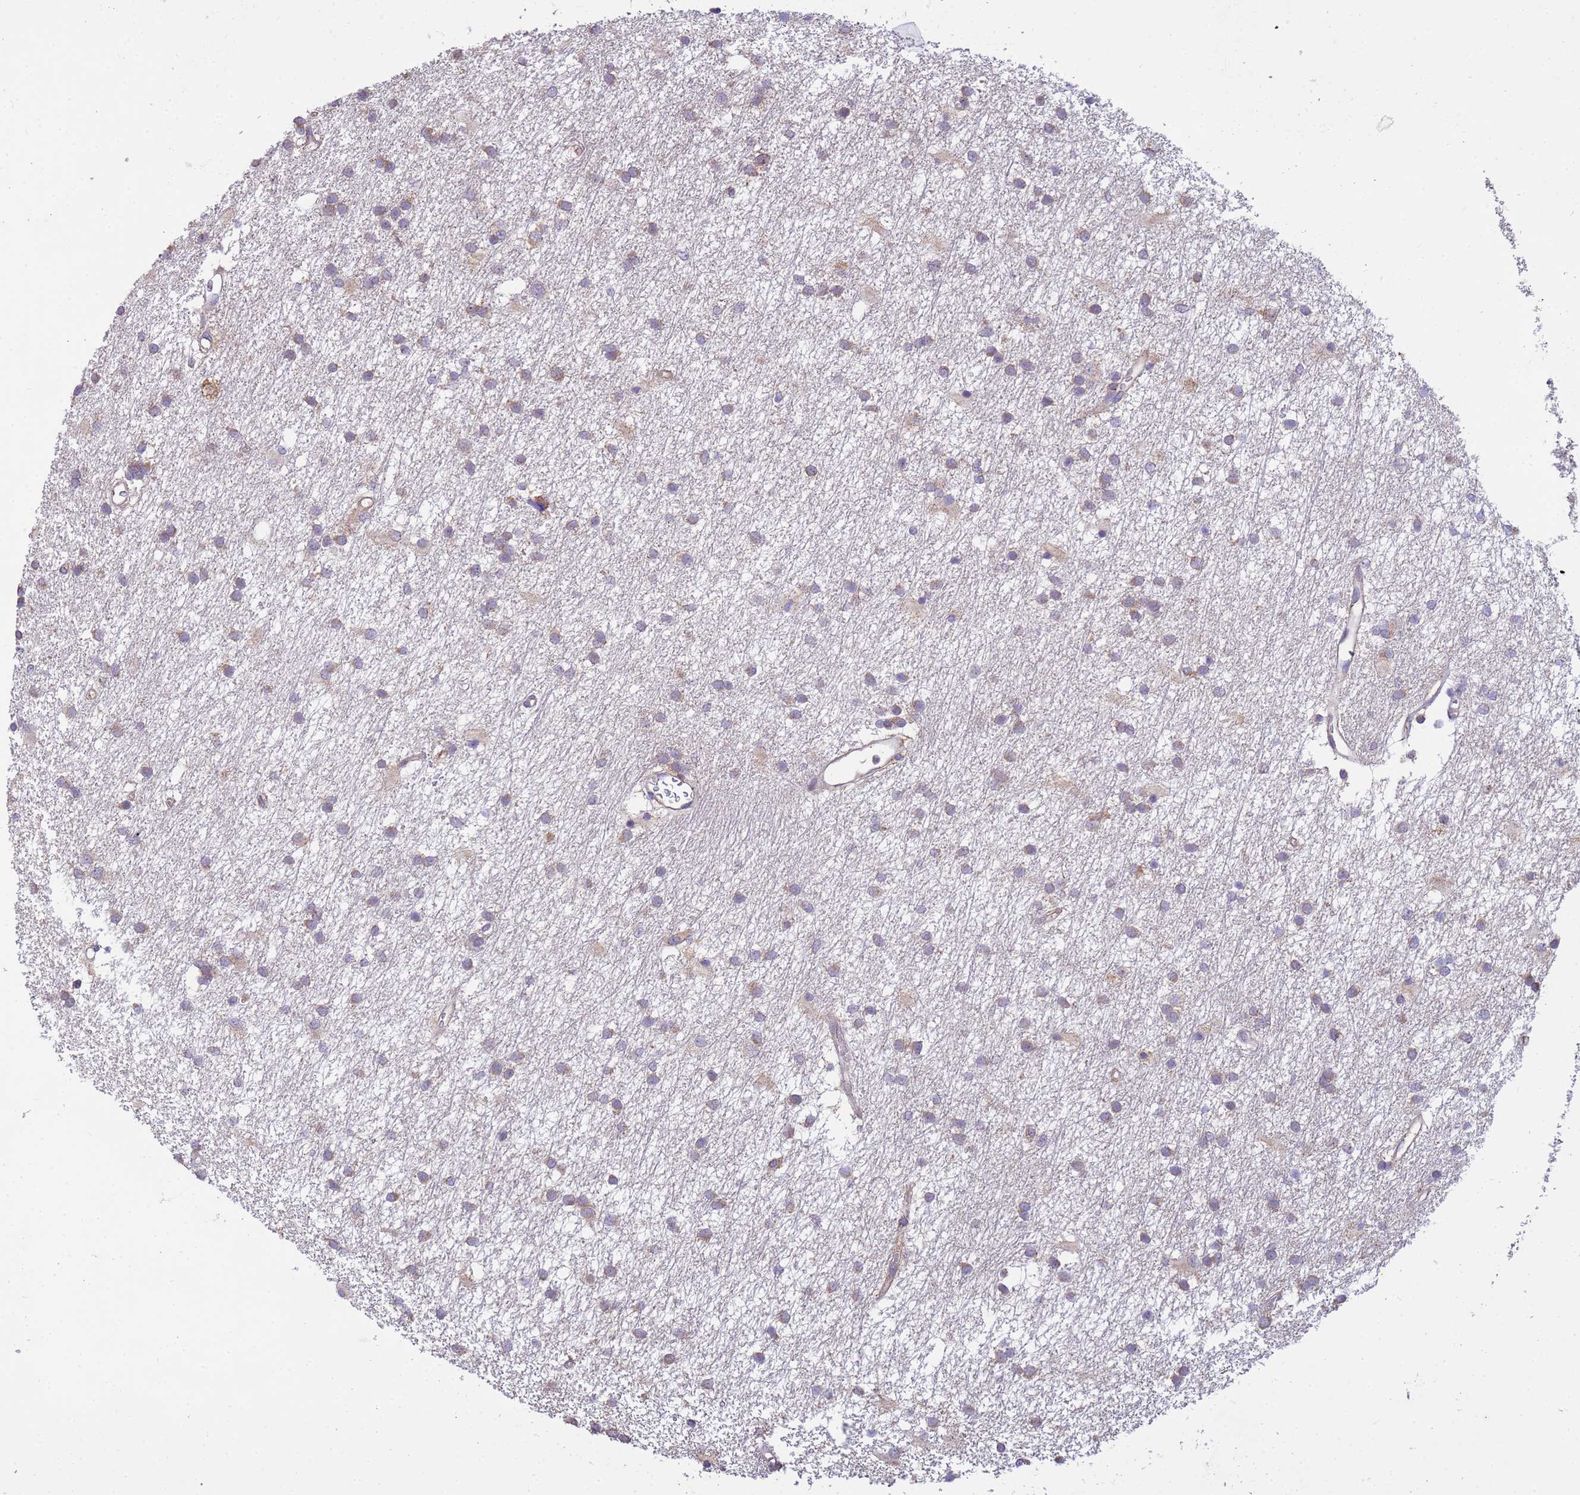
{"staining": {"intensity": "weak", "quantity": "25%-75%", "location": "cytoplasmic/membranous"}, "tissue": "glioma", "cell_type": "Tumor cells", "image_type": "cancer", "snomed": [{"axis": "morphology", "description": "Glioma, malignant, High grade"}, {"axis": "topography", "description": "Brain"}], "caption": "This photomicrograph demonstrates IHC staining of human malignant glioma (high-grade), with low weak cytoplasmic/membranous expression in about 25%-75% of tumor cells.", "gene": "THAP5", "patient": {"sex": "male", "age": 77}}